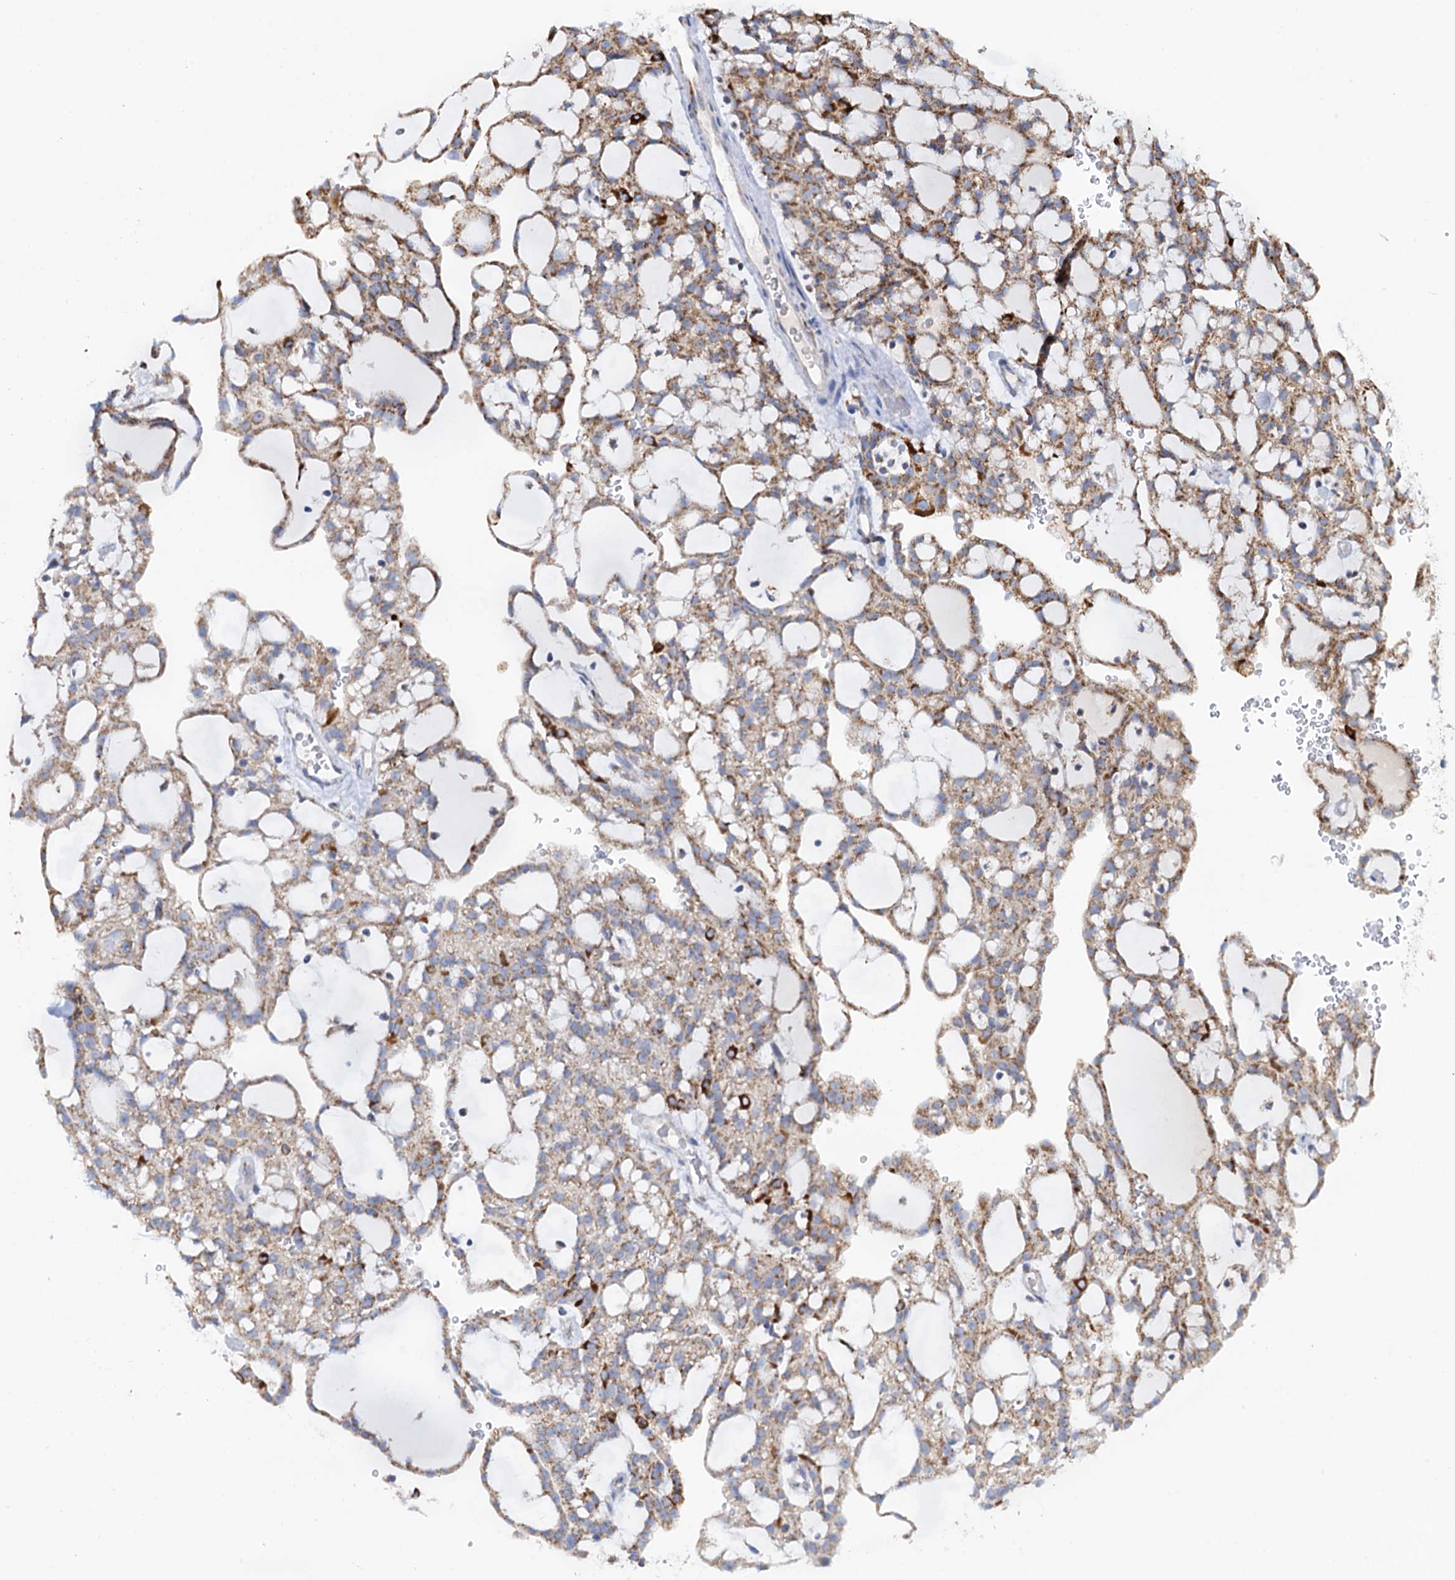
{"staining": {"intensity": "moderate", "quantity": ">75%", "location": "cytoplasmic/membranous"}, "tissue": "renal cancer", "cell_type": "Tumor cells", "image_type": "cancer", "snomed": [{"axis": "morphology", "description": "Adenocarcinoma, NOS"}, {"axis": "topography", "description": "Kidney"}], "caption": "High-magnification brightfield microscopy of adenocarcinoma (renal) stained with DAB (brown) and counterstained with hematoxylin (blue). tumor cells exhibit moderate cytoplasmic/membranous positivity is identified in approximately>75% of cells.", "gene": "C2CD3", "patient": {"sex": "male", "age": 63}}